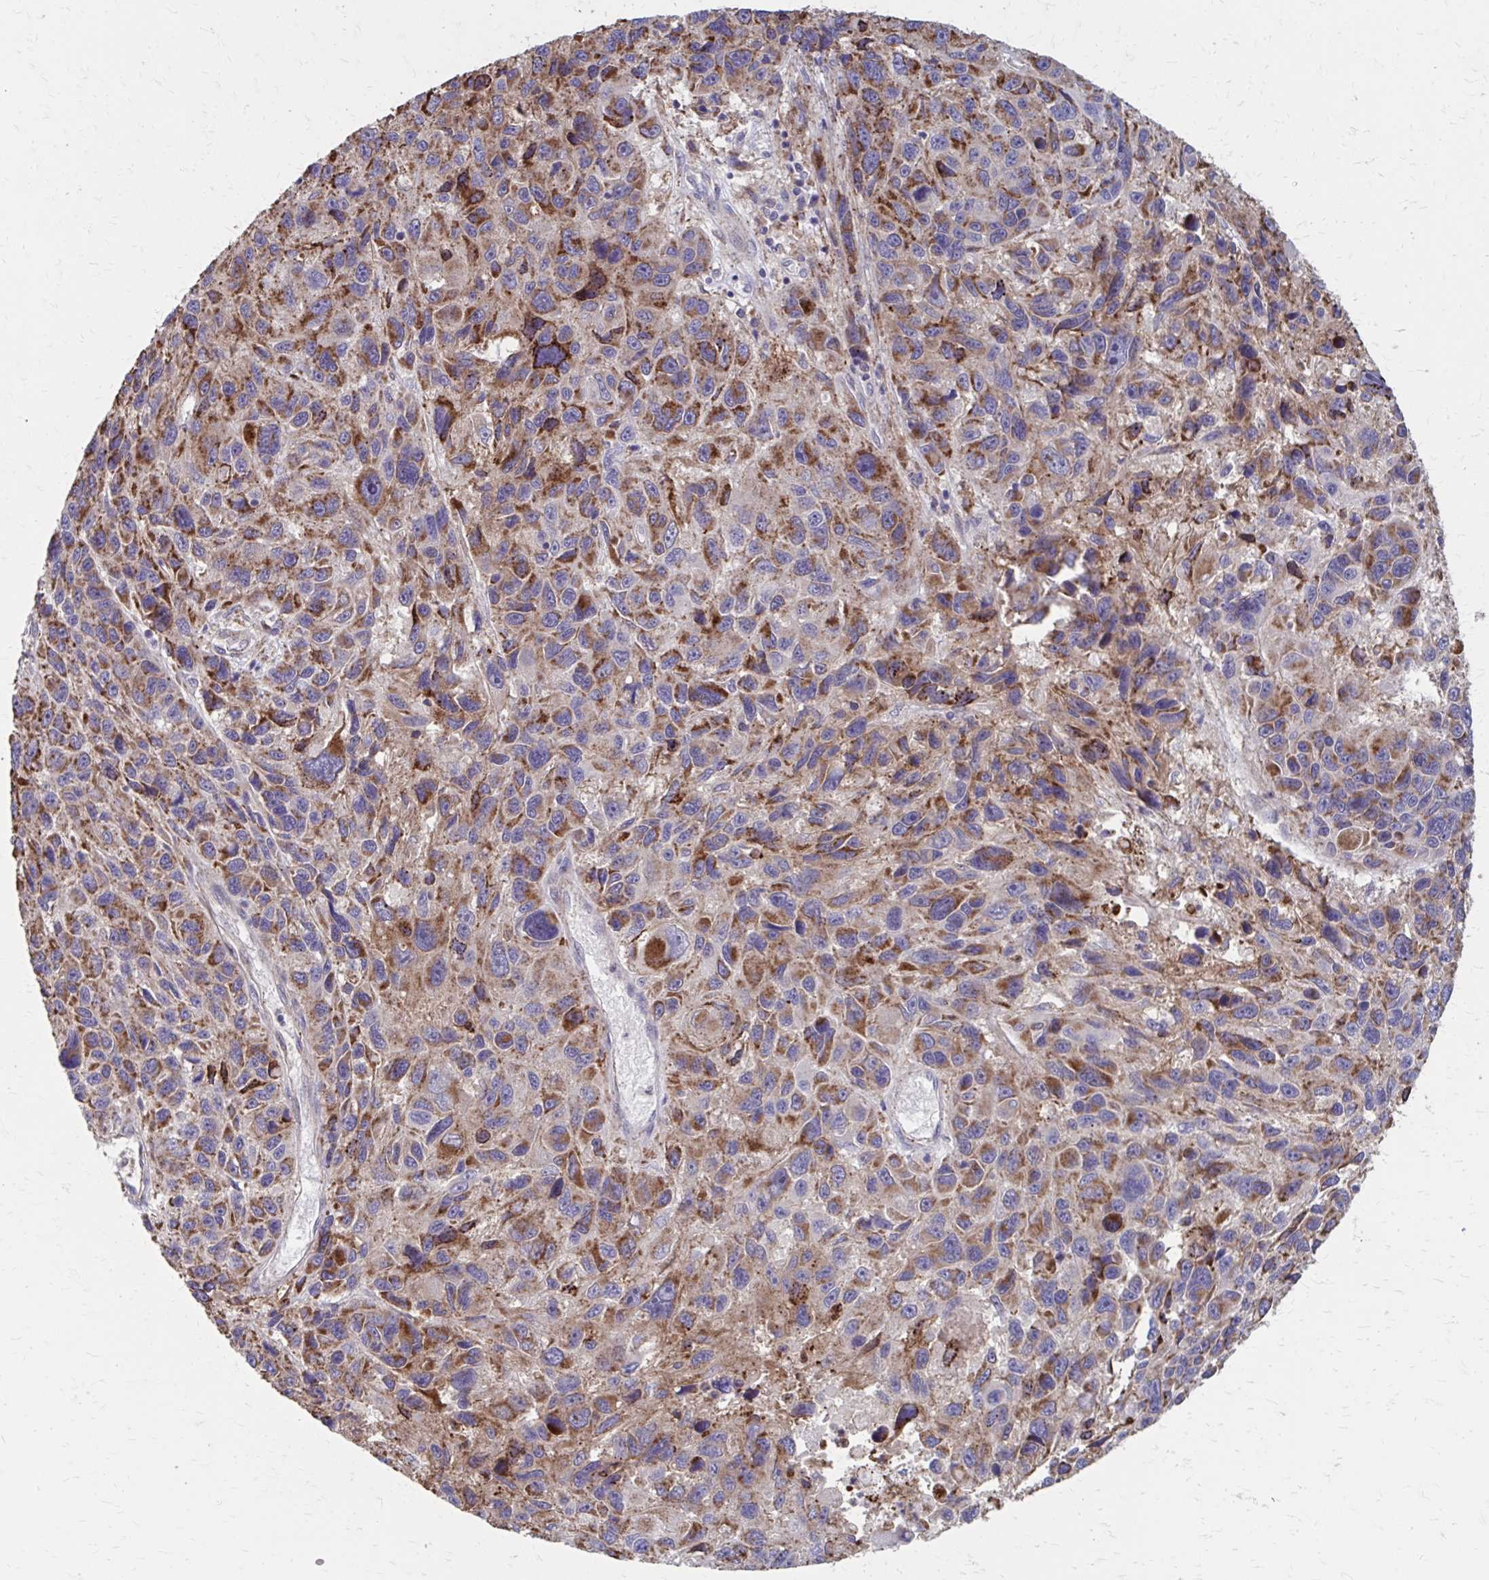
{"staining": {"intensity": "moderate", "quantity": ">75%", "location": "cytoplasmic/membranous"}, "tissue": "melanoma", "cell_type": "Tumor cells", "image_type": "cancer", "snomed": [{"axis": "morphology", "description": "Malignant melanoma, NOS"}, {"axis": "topography", "description": "Skin"}], "caption": "The immunohistochemical stain shows moderate cytoplasmic/membranous positivity in tumor cells of malignant melanoma tissue.", "gene": "MMP14", "patient": {"sex": "male", "age": 53}}